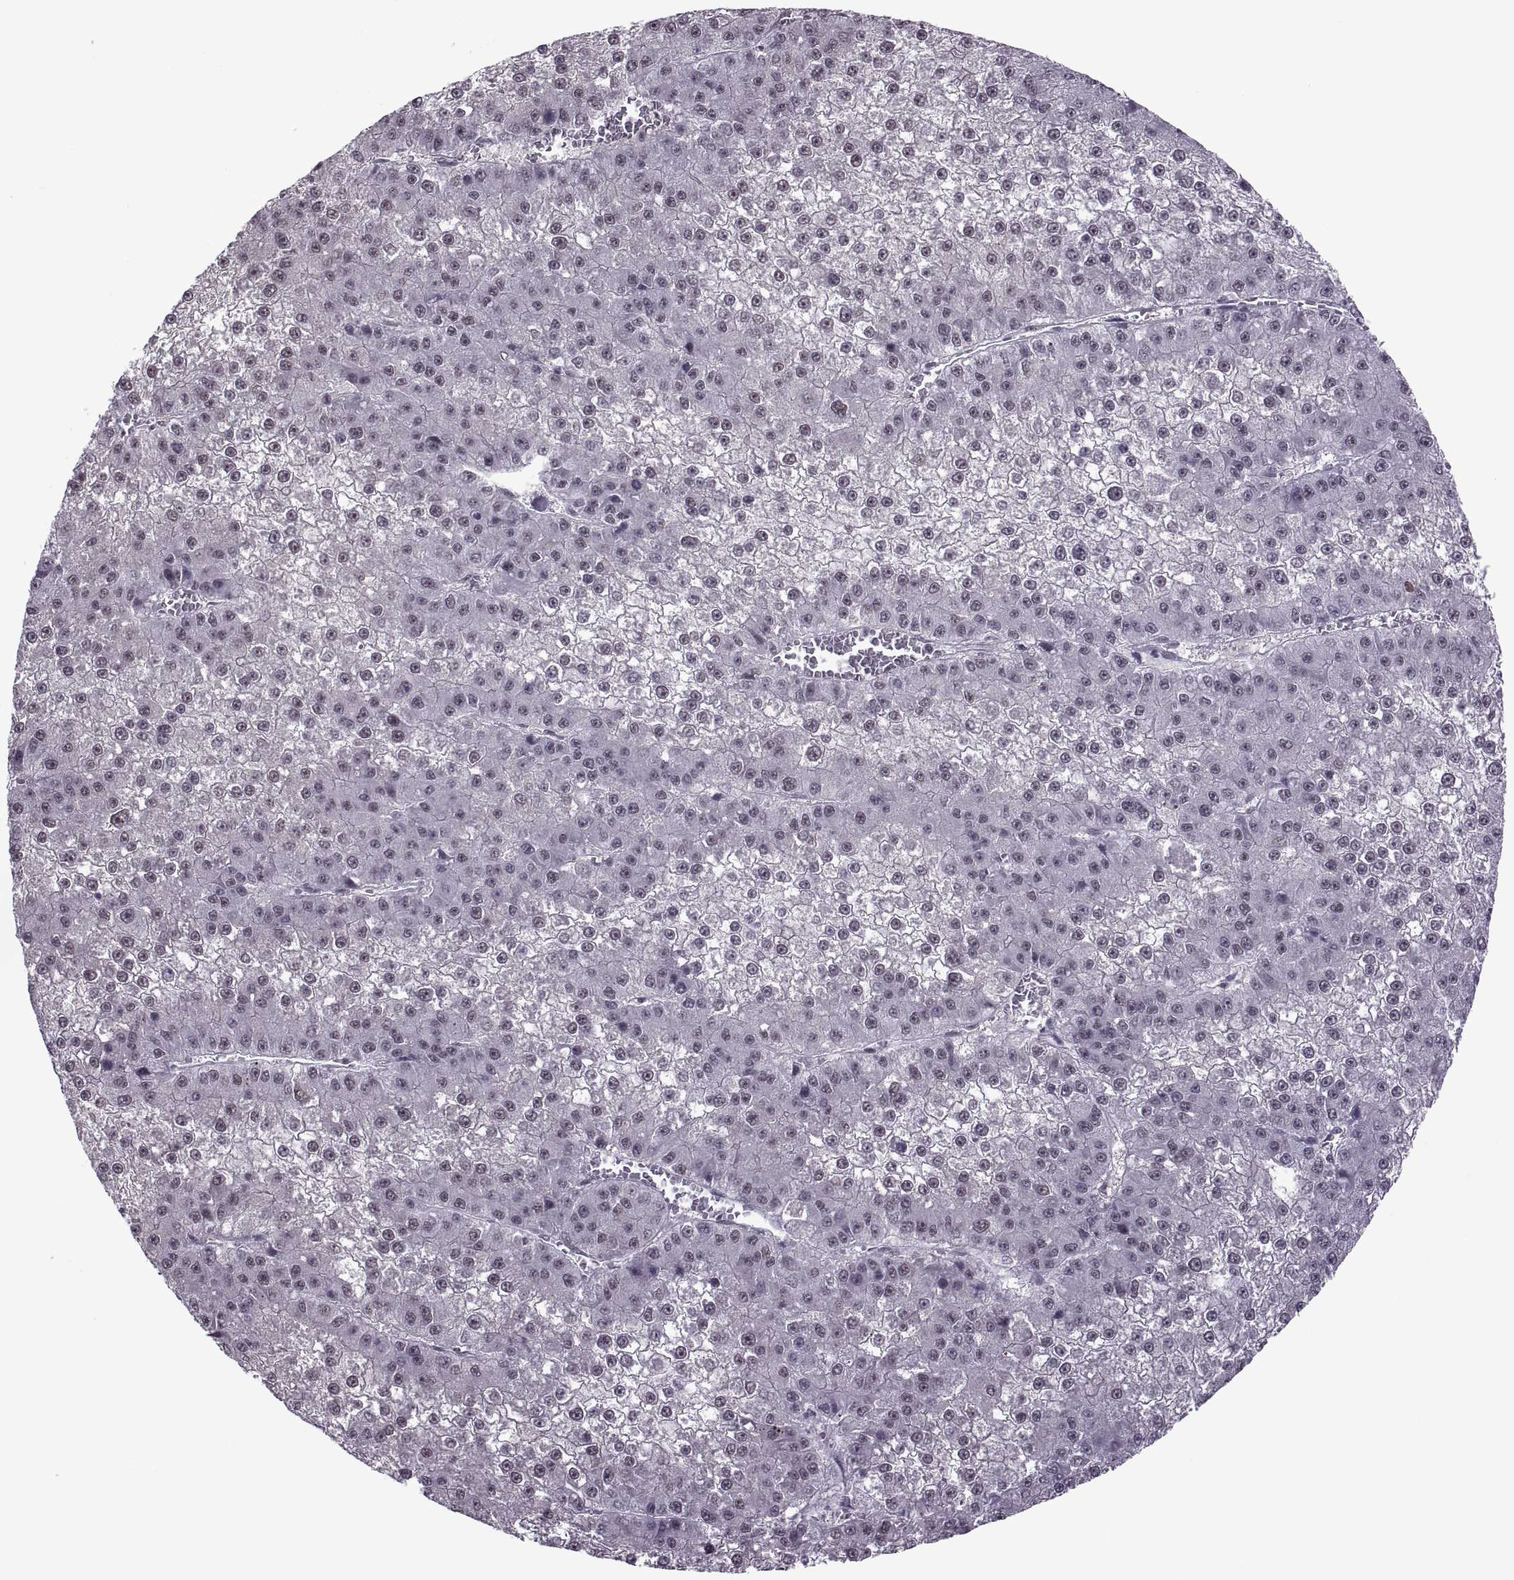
{"staining": {"intensity": "weak", "quantity": "25%-75%", "location": "nuclear"}, "tissue": "liver cancer", "cell_type": "Tumor cells", "image_type": "cancer", "snomed": [{"axis": "morphology", "description": "Carcinoma, Hepatocellular, NOS"}, {"axis": "topography", "description": "Liver"}], "caption": "IHC image of neoplastic tissue: liver cancer stained using IHC demonstrates low levels of weak protein expression localized specifically in the nuclear of tumor cells, appearing as a nuclear brown color.", "gene": "MAGEA4", "patient": {"sex": "female", "age": 73}}